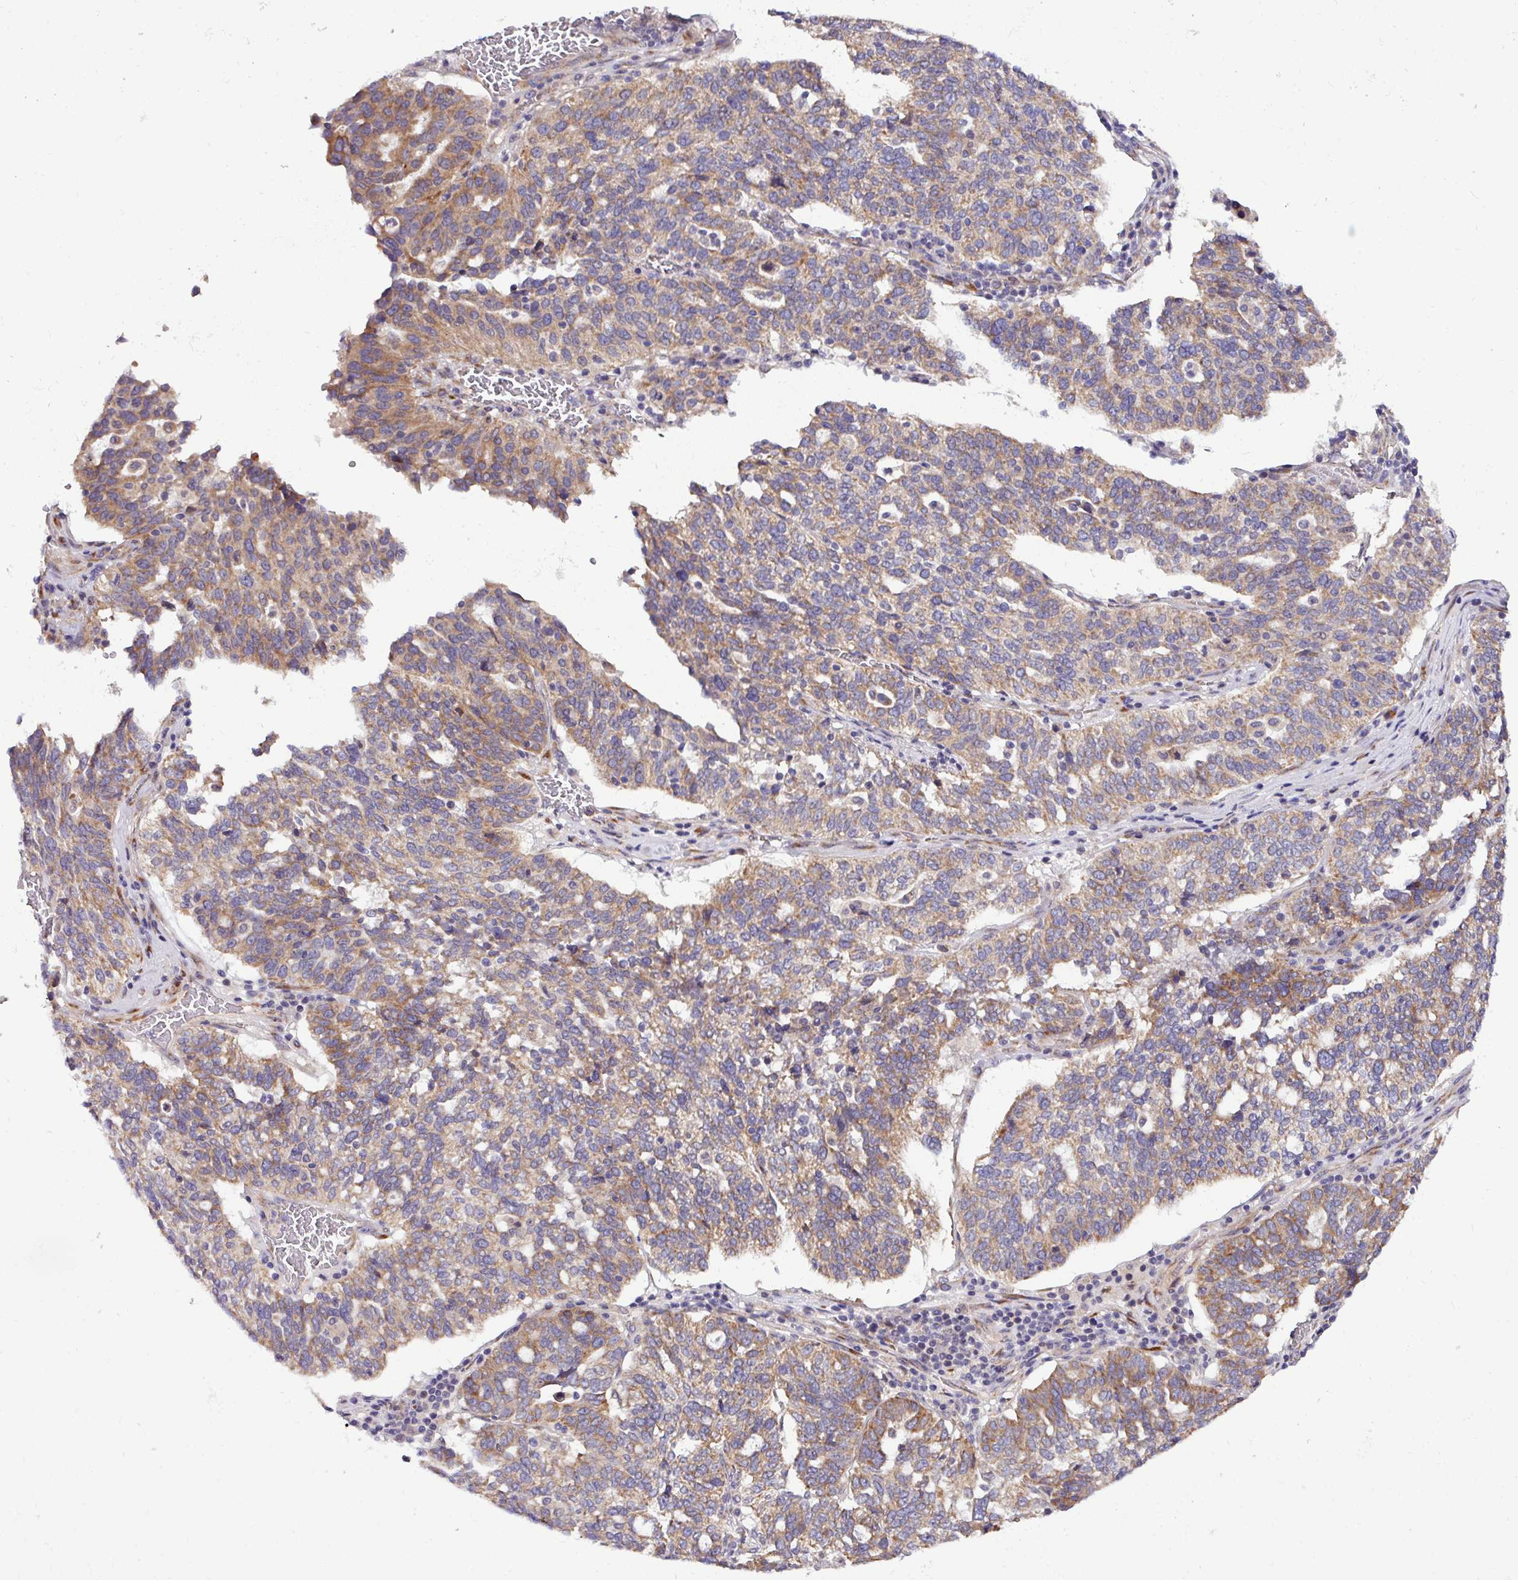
{"staining": {"intensity": "moderate", "quantity": ">75%", "location": "cytoplasmic/membranous"}, "tissue": "ovarian cancer", "cell_type": "Tumor cells", "image_type": "cancer", "snomed": [{"axis": "morphology", "description": "Cystadenocarcinoma, serous, NOS"}, {"axis": "topography", "description": "Ovary"}], "caption": "Ovarian serous cystadenocarcinoma stained for a protein demonstrates moderate cytoplasmic/membranous positivity in tumor cells.", "gene": "TM2D2", "patient": {"sex": "female", "age": 59}}